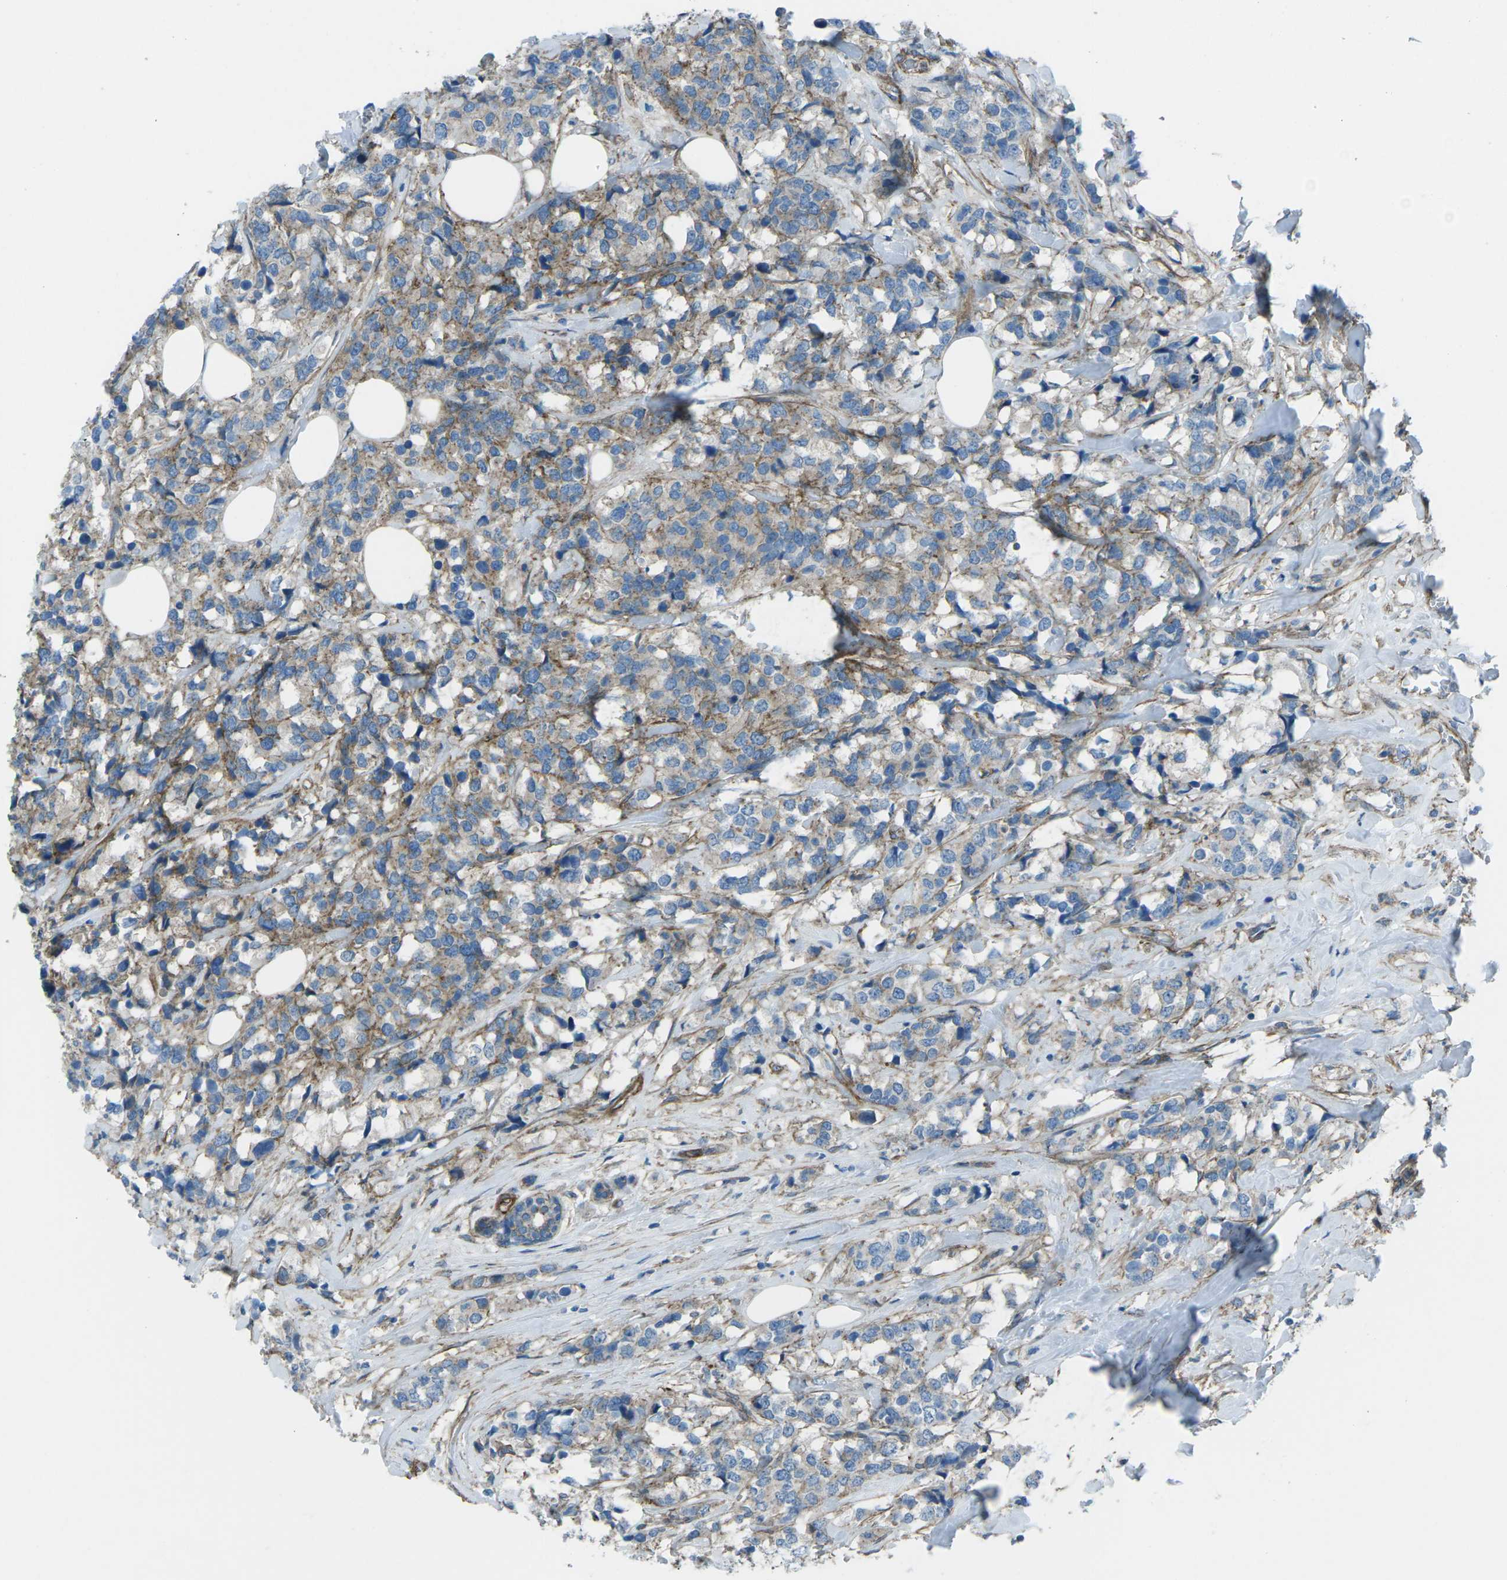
{"staining": {"intensity": "weak", "quantity": "<25%", "location": "cytoplasmic/membranous"}, "tissue": "breast cancer", "cell_type": "Tumor cells", "image_type": "cancer", "snomed": [{"axis": "morphology", "description": "Lobular carcinoma"}, {"axis": "topography", "description": "Breast"}], "caption": "Breast cancer (lobular carcinoma) stained for a protein using immunohistochemistry (IHC) demonstrates no expression tumor cells.", "gene": "UTRN", "patient": {"sex": "female", "age": 59}}